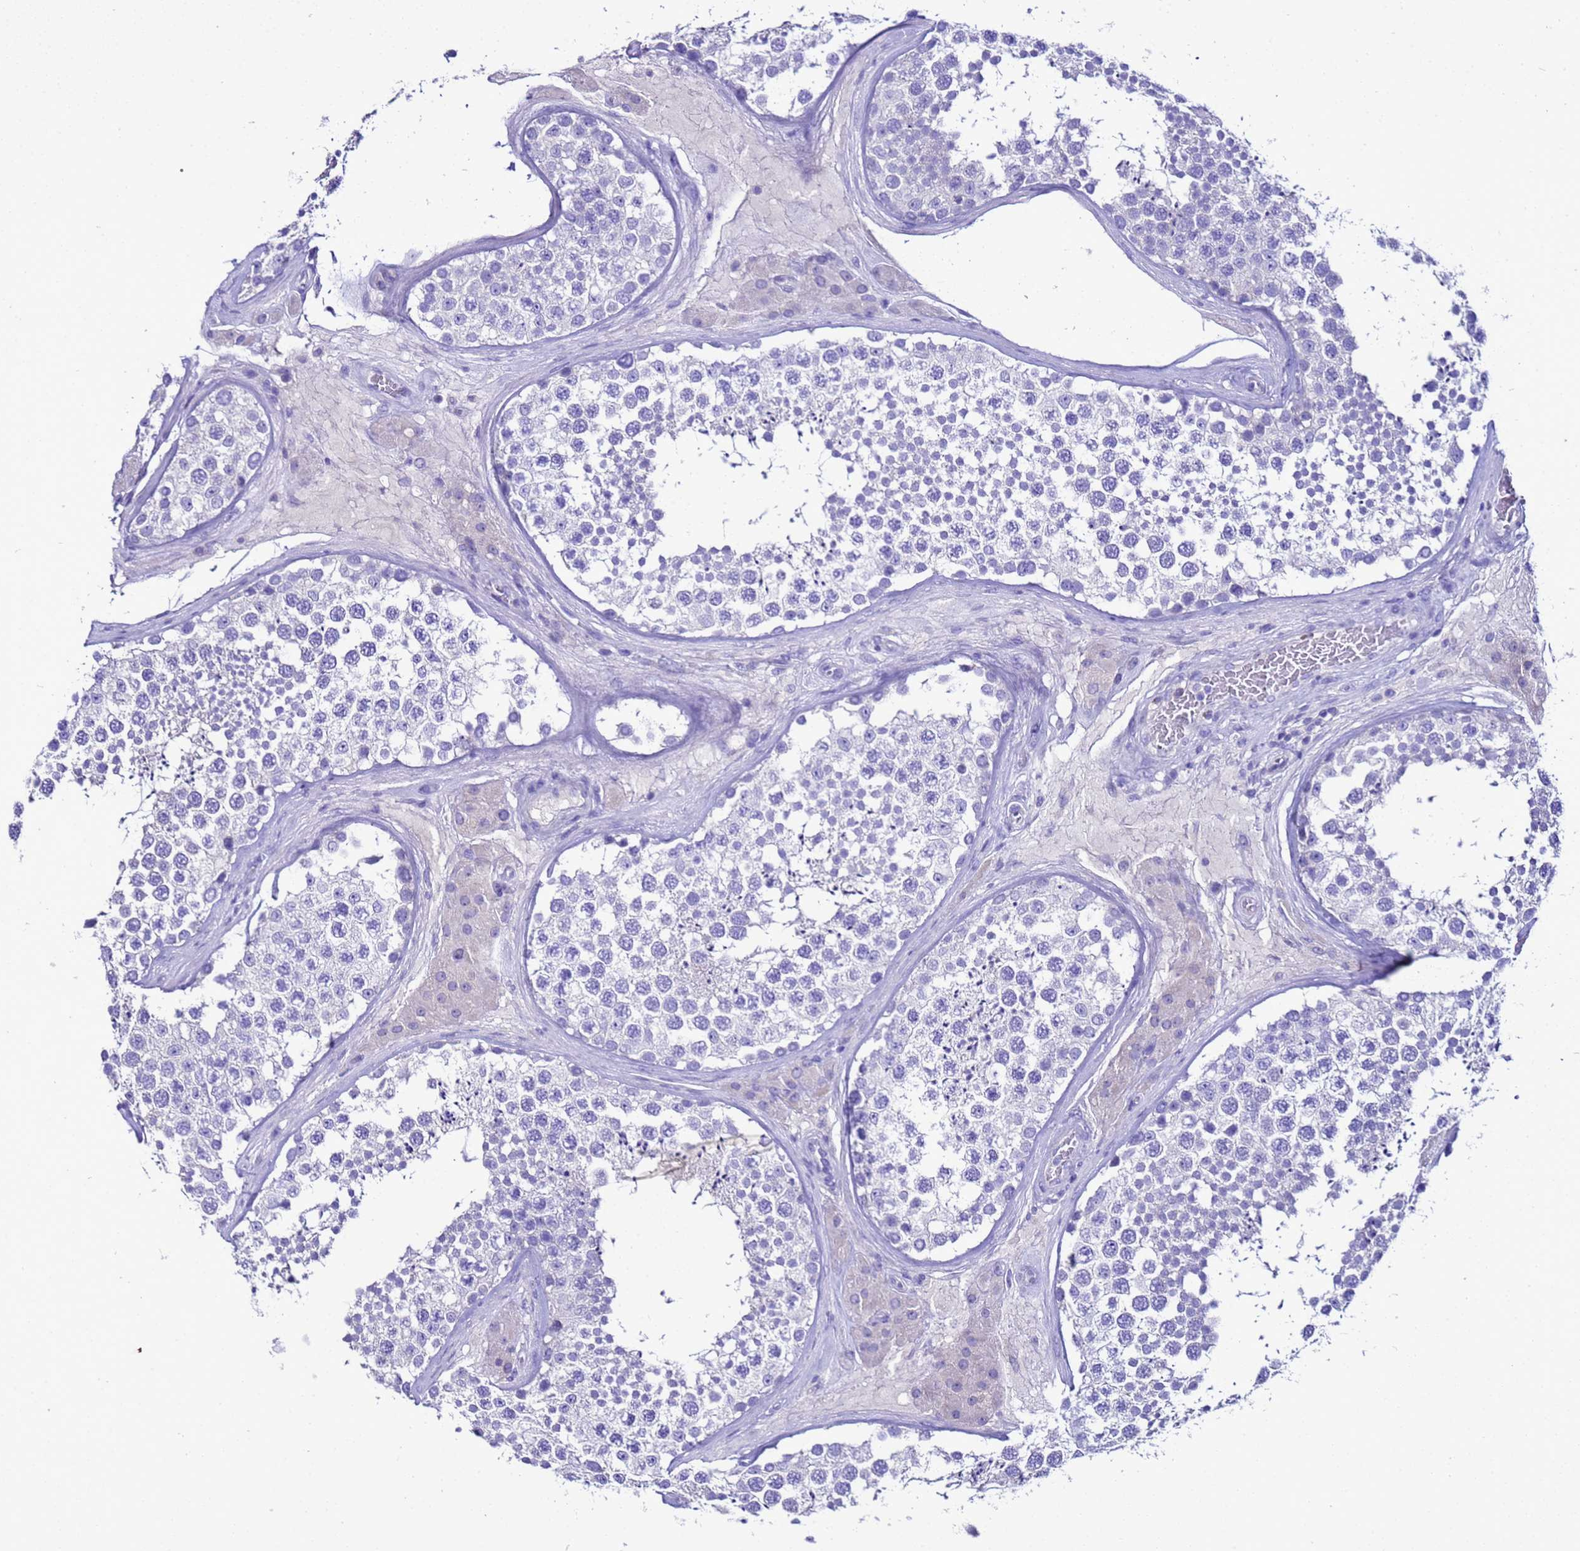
{"staining": {"intensity": "negative", "quantity": "none", "location": "none"}, "tissue": "testis", "cell_type": "Cells in seminiferous ducts", "image_type": "normal", "snomed": [{"axis": "morphology", "description": "Normal tissue, NOS"}, {"axis": "topography", "description": "Testis"}], "caption": "Photomicrograph shows no significant protein expression in cells in seminiferous ducts of unremarkable testis.", "gene": "BEST2", "patient": {"sex": "male", "age": 46}}